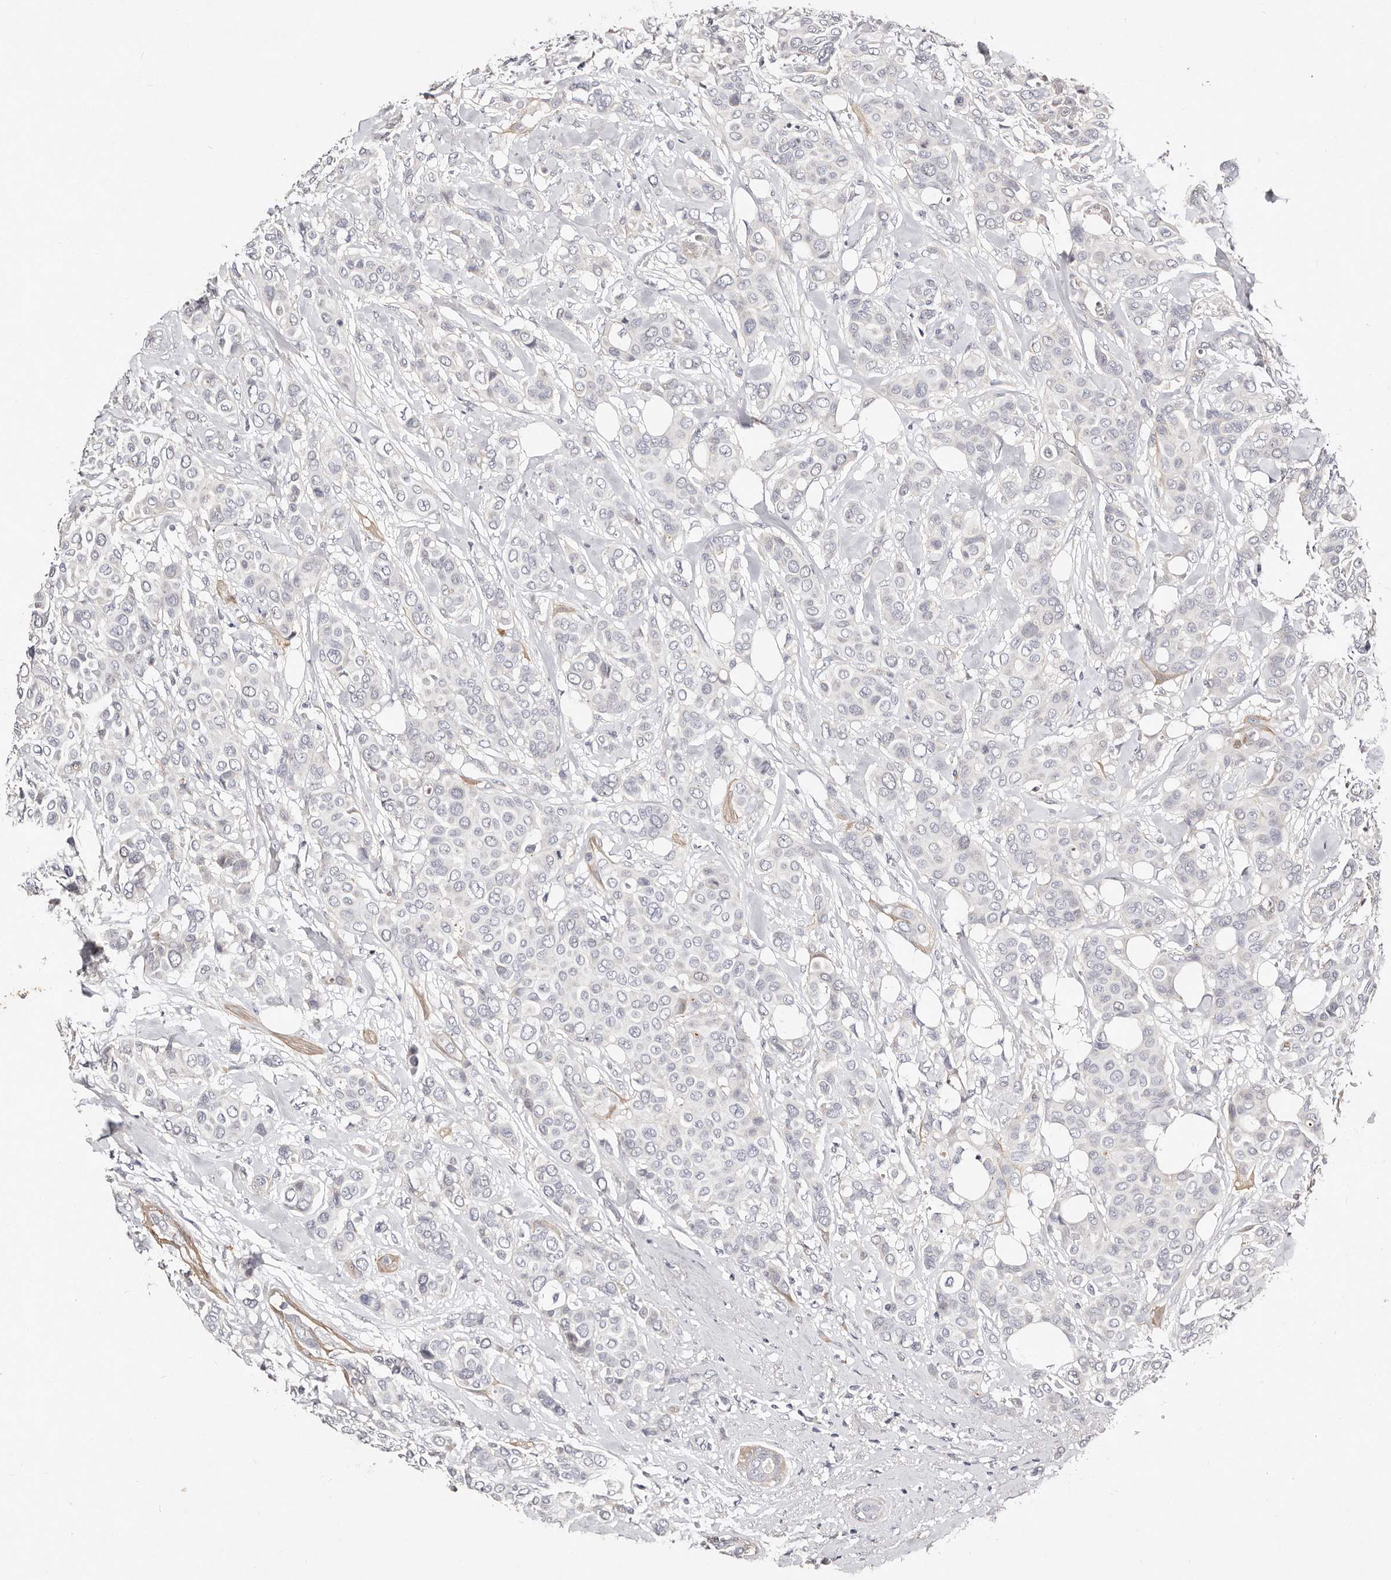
{"staining": {"intensity": "negative", "quantity": "none", "location": "none"}, "tissue": "breast cancer", "cell_type": "Tumor cells", "image_type": "cancer", "snomed": [{"axis": "morphology", "description": "Lobular carcinoma"}, {"axis": "topography", "description": "Breast"}], "caption": "Tumor cells show no significant protein expression in breast cancer (lobular carcinoma).", "gene": "MRPS33", "patient": {"sex": "female", "age": 51}}